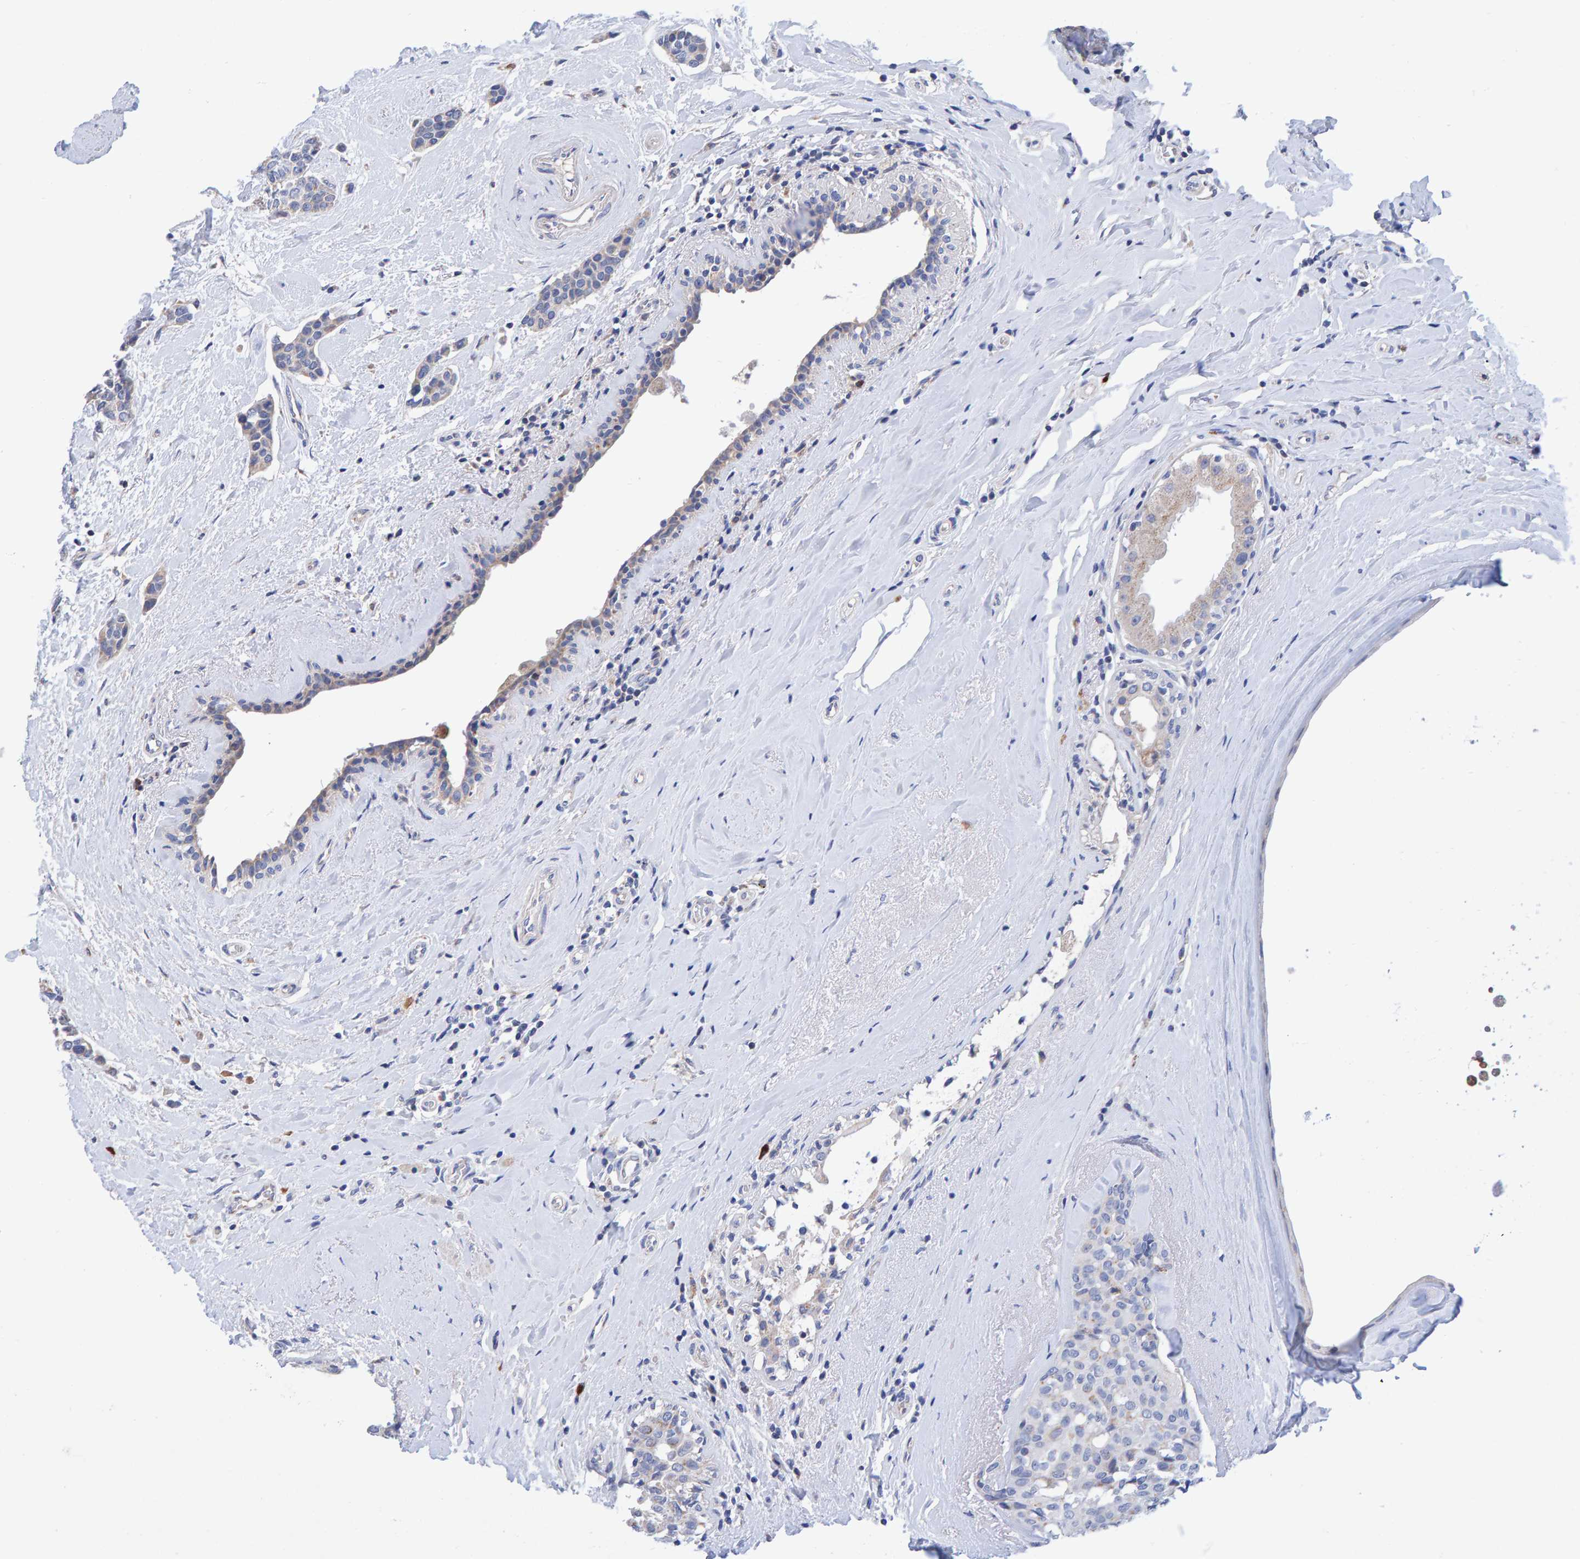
{"staining": {"intensity": "weak", "quantity": "25%-75%", "location": "cytoplasmic/membranous"}, "tissue": "breast cancer", "cell_type": "Tumor cells", "image_type": "cancer", "snomed": [{"axis": "morphology", "description": "Duct carcinoma"}, {"axis": "topography", "description": "Breast"}], "caption": "Breast cancer stained for a protein (brown) displays weak cytoplasmic/membranous positive staining in approximately 25%-75% of tumor cells.", "gene": "EFR3A", "patient": {"sex": "female", "age": 55}}